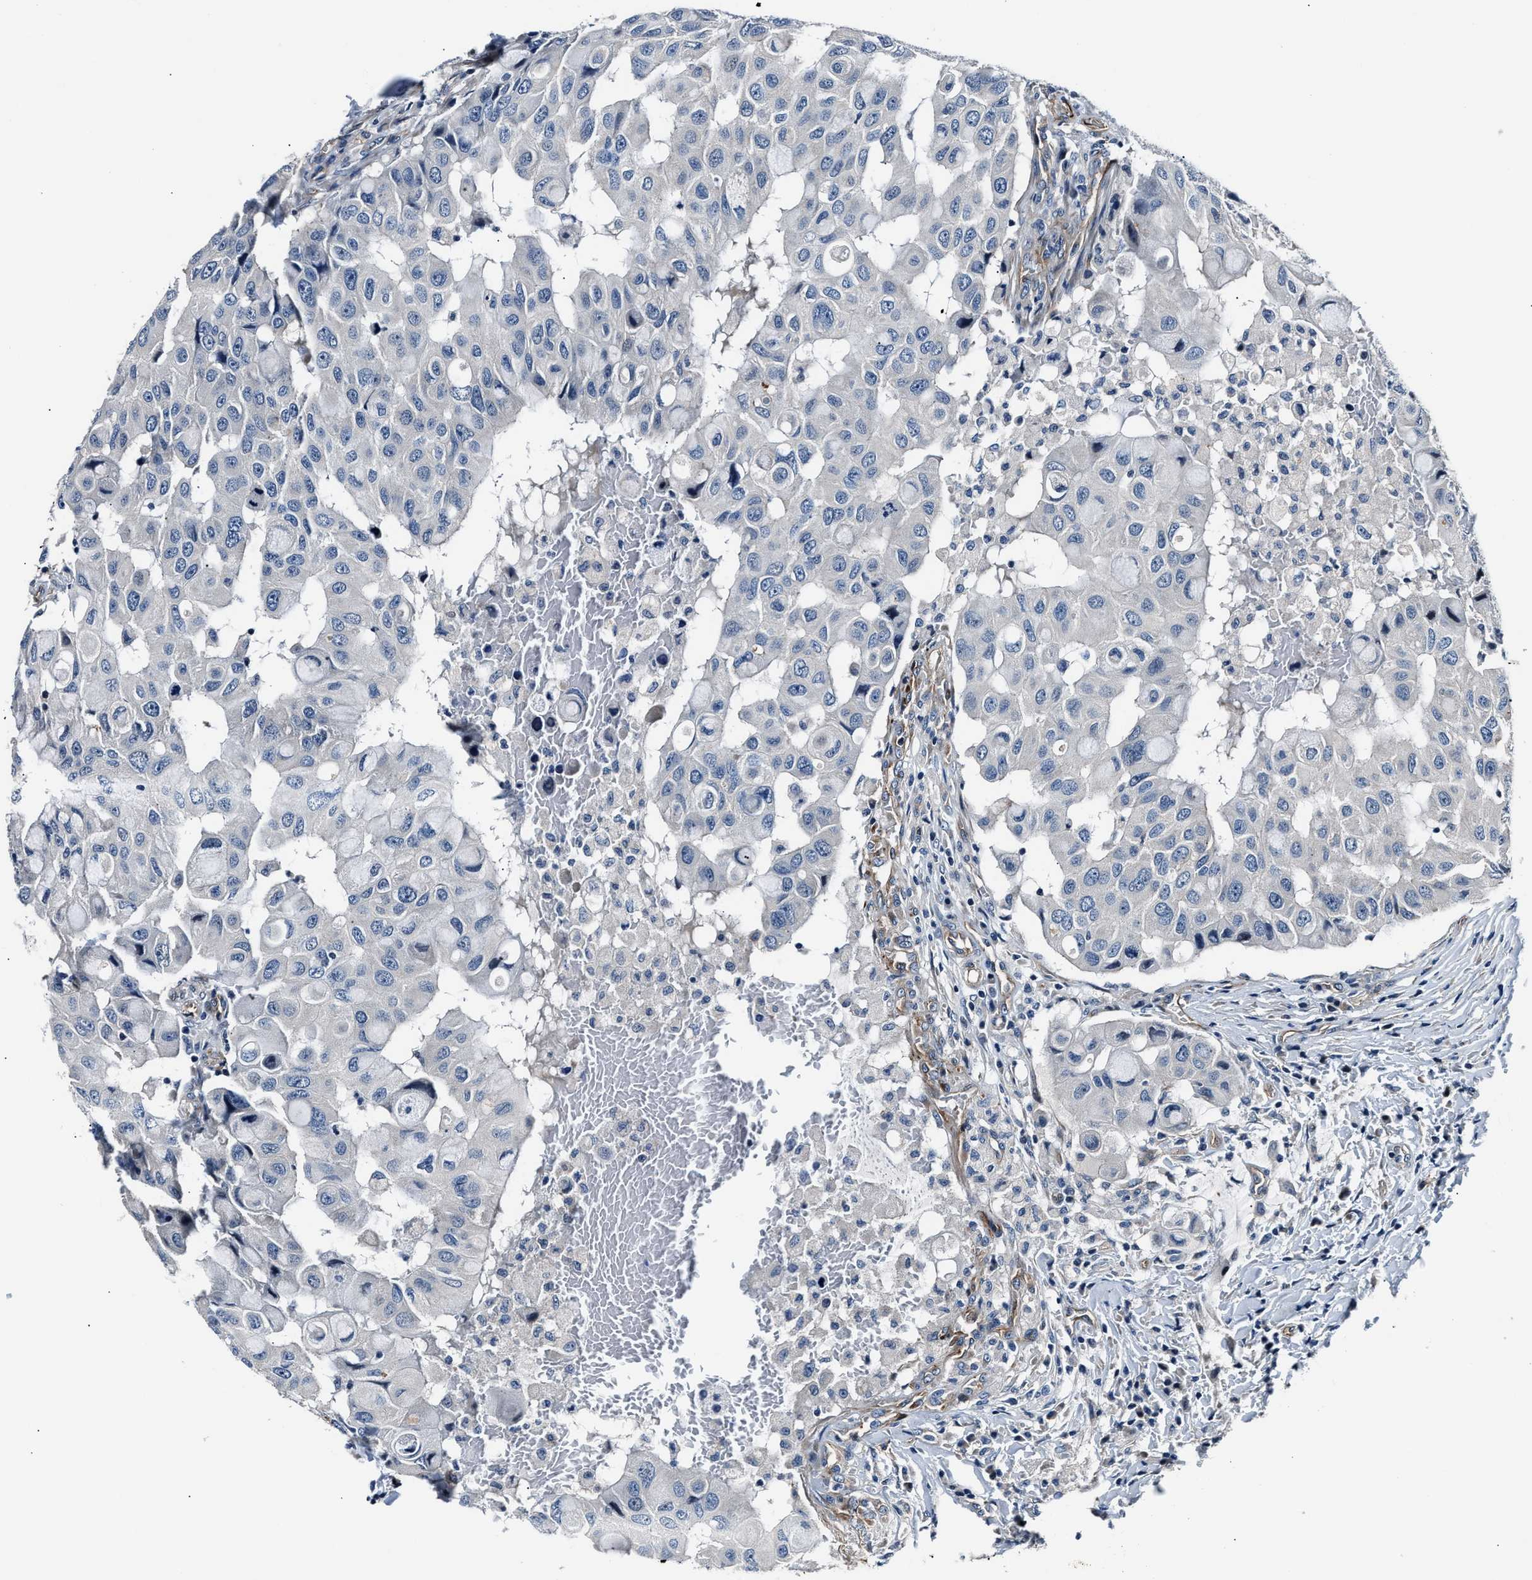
{"staining": {"intensity": "negative", "quantity": "none", "location": "none"}, "tissue": "breast cancer", "cell_type": "Tumor cells", "image_type": "cancer", "snomed": [{"axis": "morphology", "description": "Duct carcinoma"}, {"axis": "topography", "description": "Breast"}], "caption": "This is an IHC histopathology image of human breast cancer (invasive ductal carcinoma). There is no staining in tumor cells.", "gene": "MPDZ", "patient": {"sex": "female", "age": 27}}